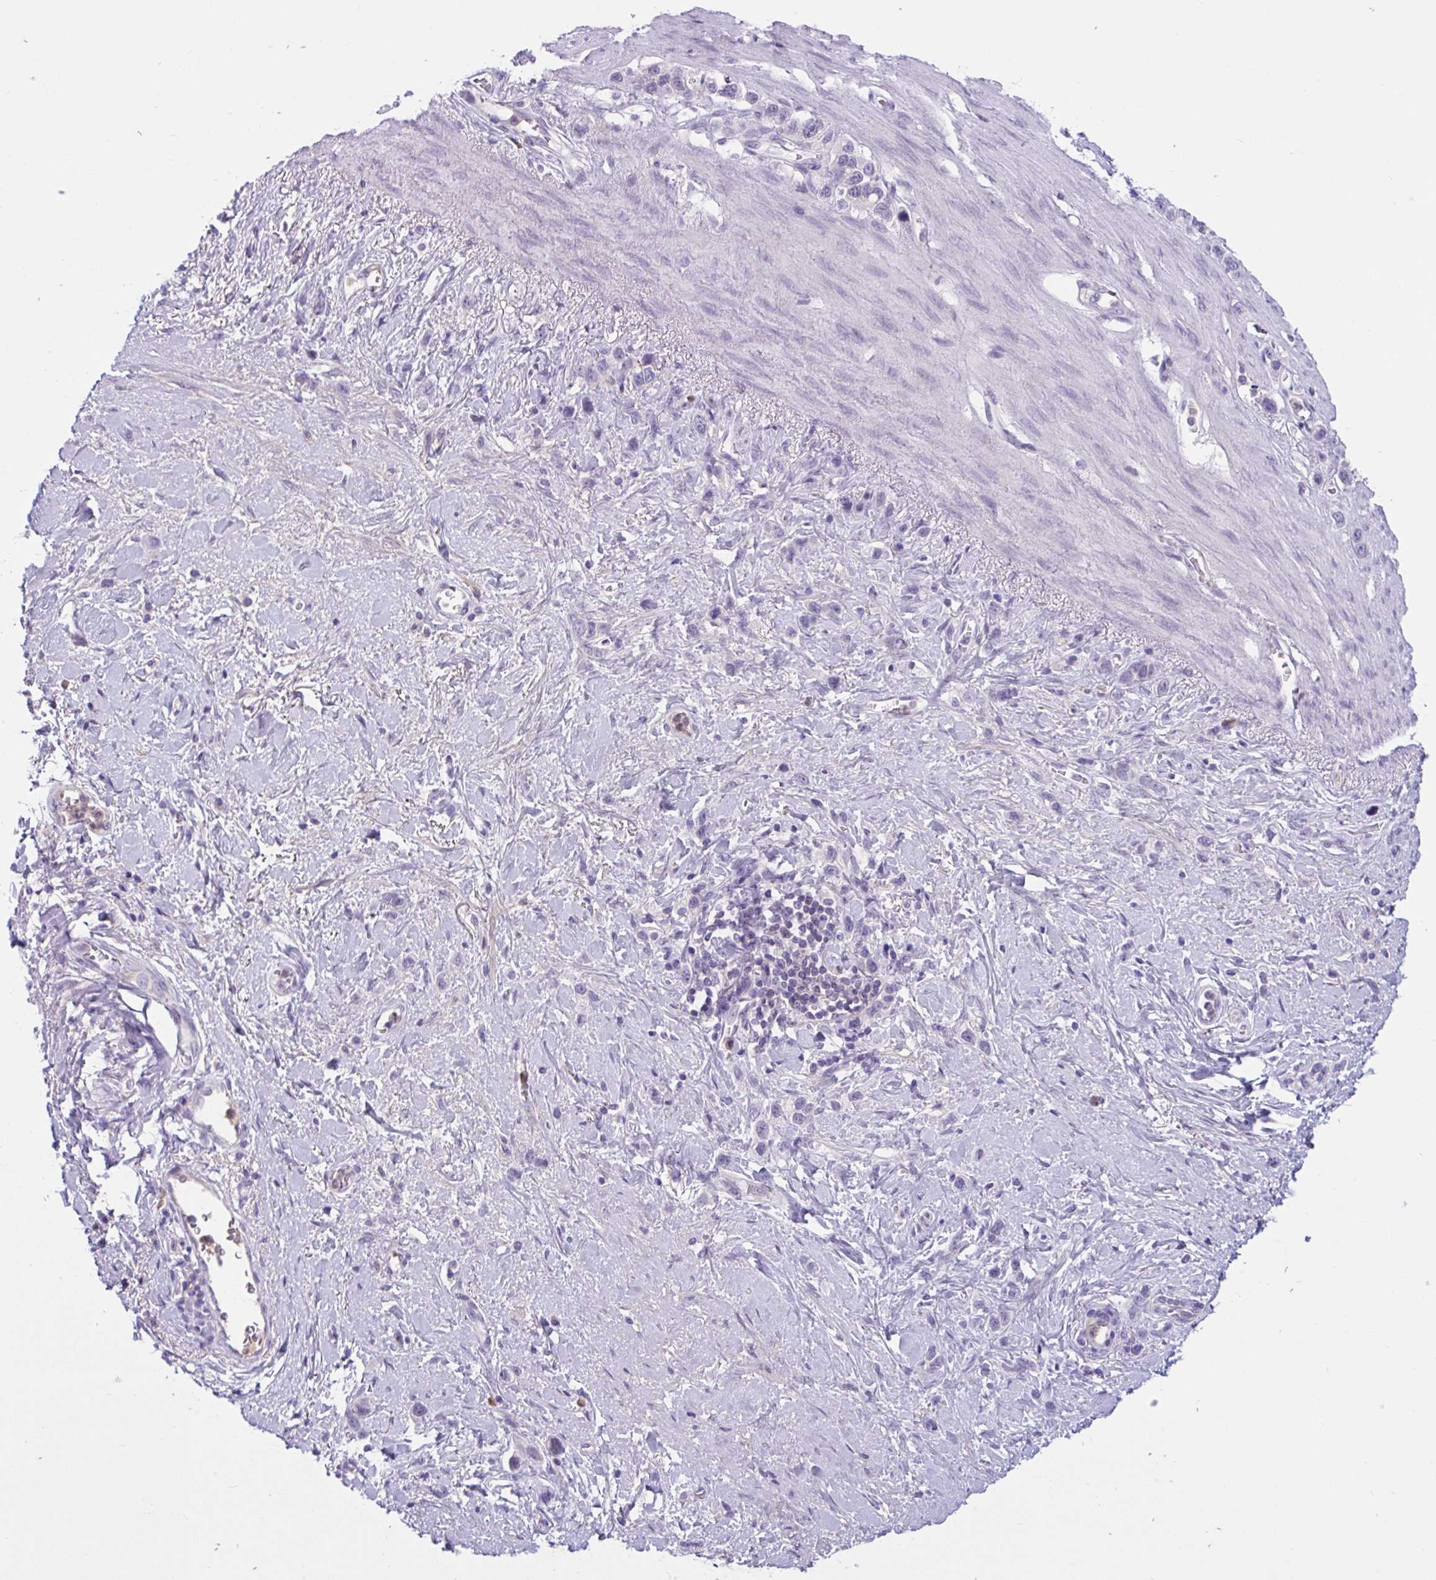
{"staining": {"intensity": "negative", "quantity": "none", "location": "none"}, "tissue": "stomach cancer", "cell_type": "Tumor cells", "image_type": "cancer", "snomed": [{"axis": "morphology", "description": "Adenocarcinoma, NOS"}, {"axis": "topography", "description": "Stomach"}], "caption": "Tumor cells show no significant protein positivity in stomach adenocarcinoma. (DAB (3,3'-diaminobenzidine) immunohistochemistry visualized using brightfield microscopy, high magnification).", "gene": "WNT9B", "patient": {"sex": "female", "age": 65}}